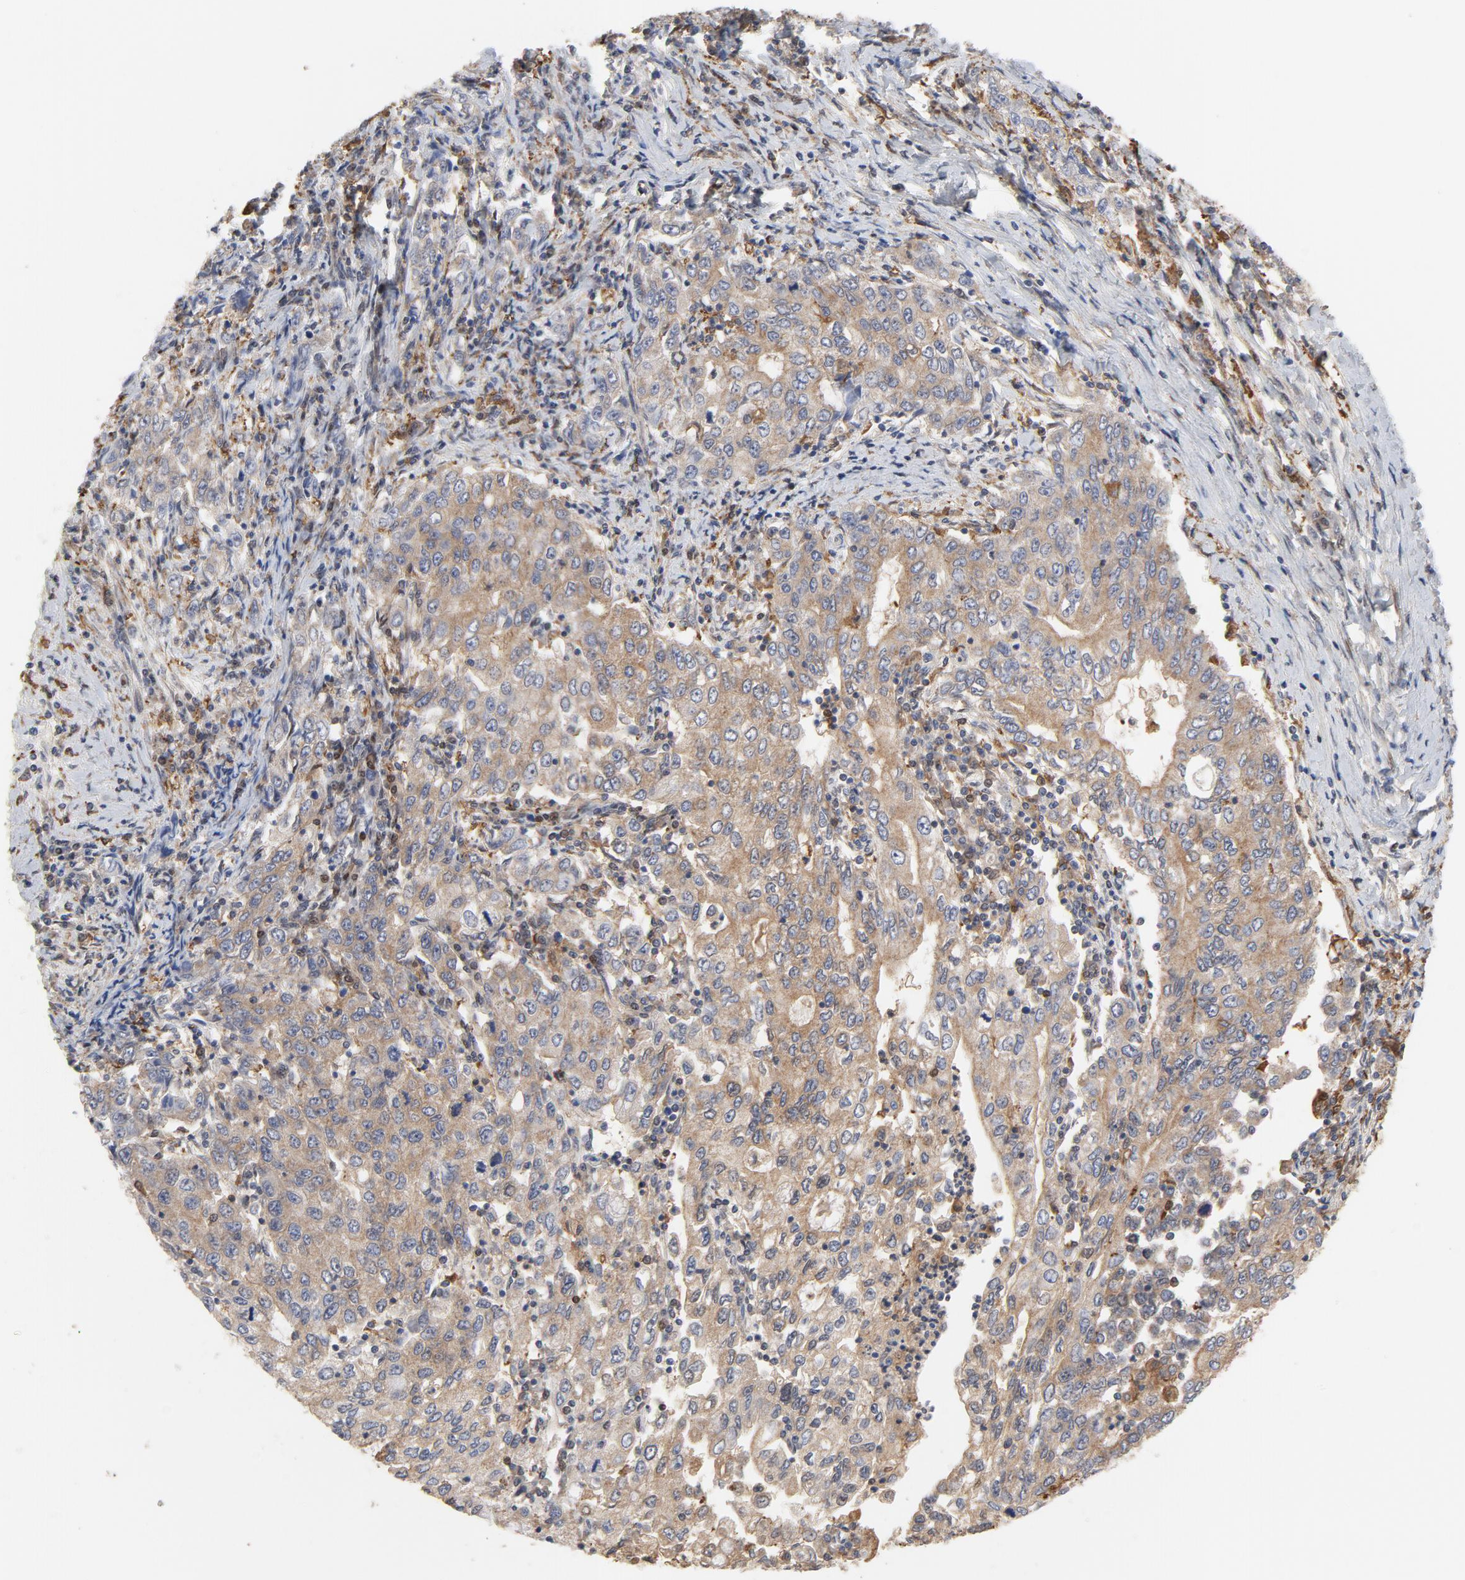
{"staining": {"intensity": "moderate", "quantity": ">75%", "location": "cytoplasmic/membranous"}, "tissue": "stomach cancer", "cell_type": "Tumor cells", "image_type": "cancer", "snomed": [{"axis": "morphology", "description": "Adenocarcinoma, NOS"}, {"axis": "topography", "description": "Stomach, lower"}], "caption": "Stomach cancer (adenocarcinoma) stained with a protein marker displays moderate staining in tumor cells.", "gene": "RAPGEF4", "patient": {"sex": "female", "age": 72}}